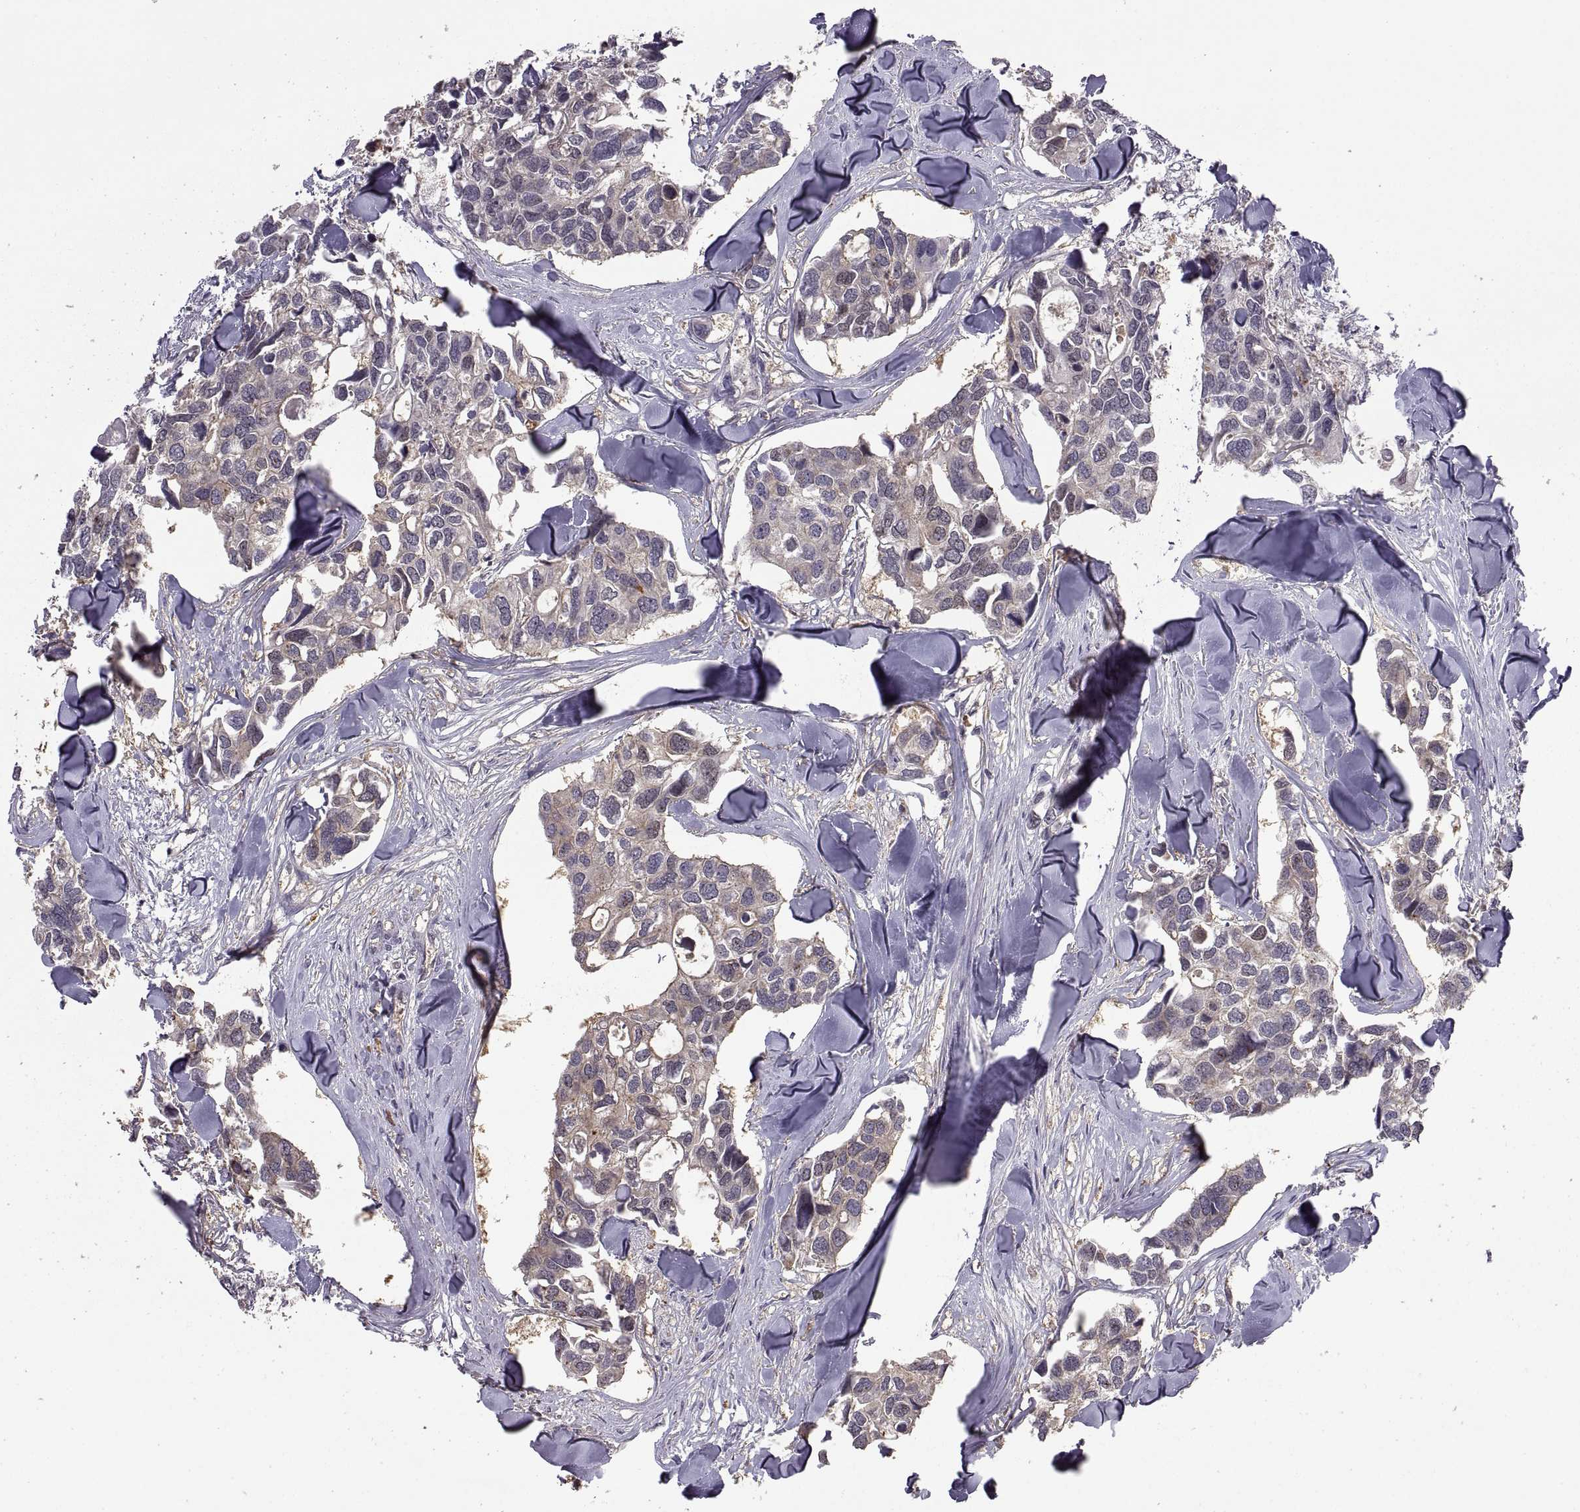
{"staining": {"intensity": "negative", "quantity": "none", "location": "none"}, "tissue": "breast cancer", "cell_type": "Tumor cells", "image_type": "cancer", "snomed": [{"axis": "morphology", "description": "Duct carcinoma"}, {"axis": "topography", "description": "Breast"}], "caption": "This is a image of IHC staining of breast cancer, which shows no positivity in tumor cells. (Brightfield microscopy of DAB (3,3'-diaminobenzidine) immunohistochemistry (IHC) at high magnification).", "gene": "NMNAT2", "patient": {"sex": "female", "age": 83}}